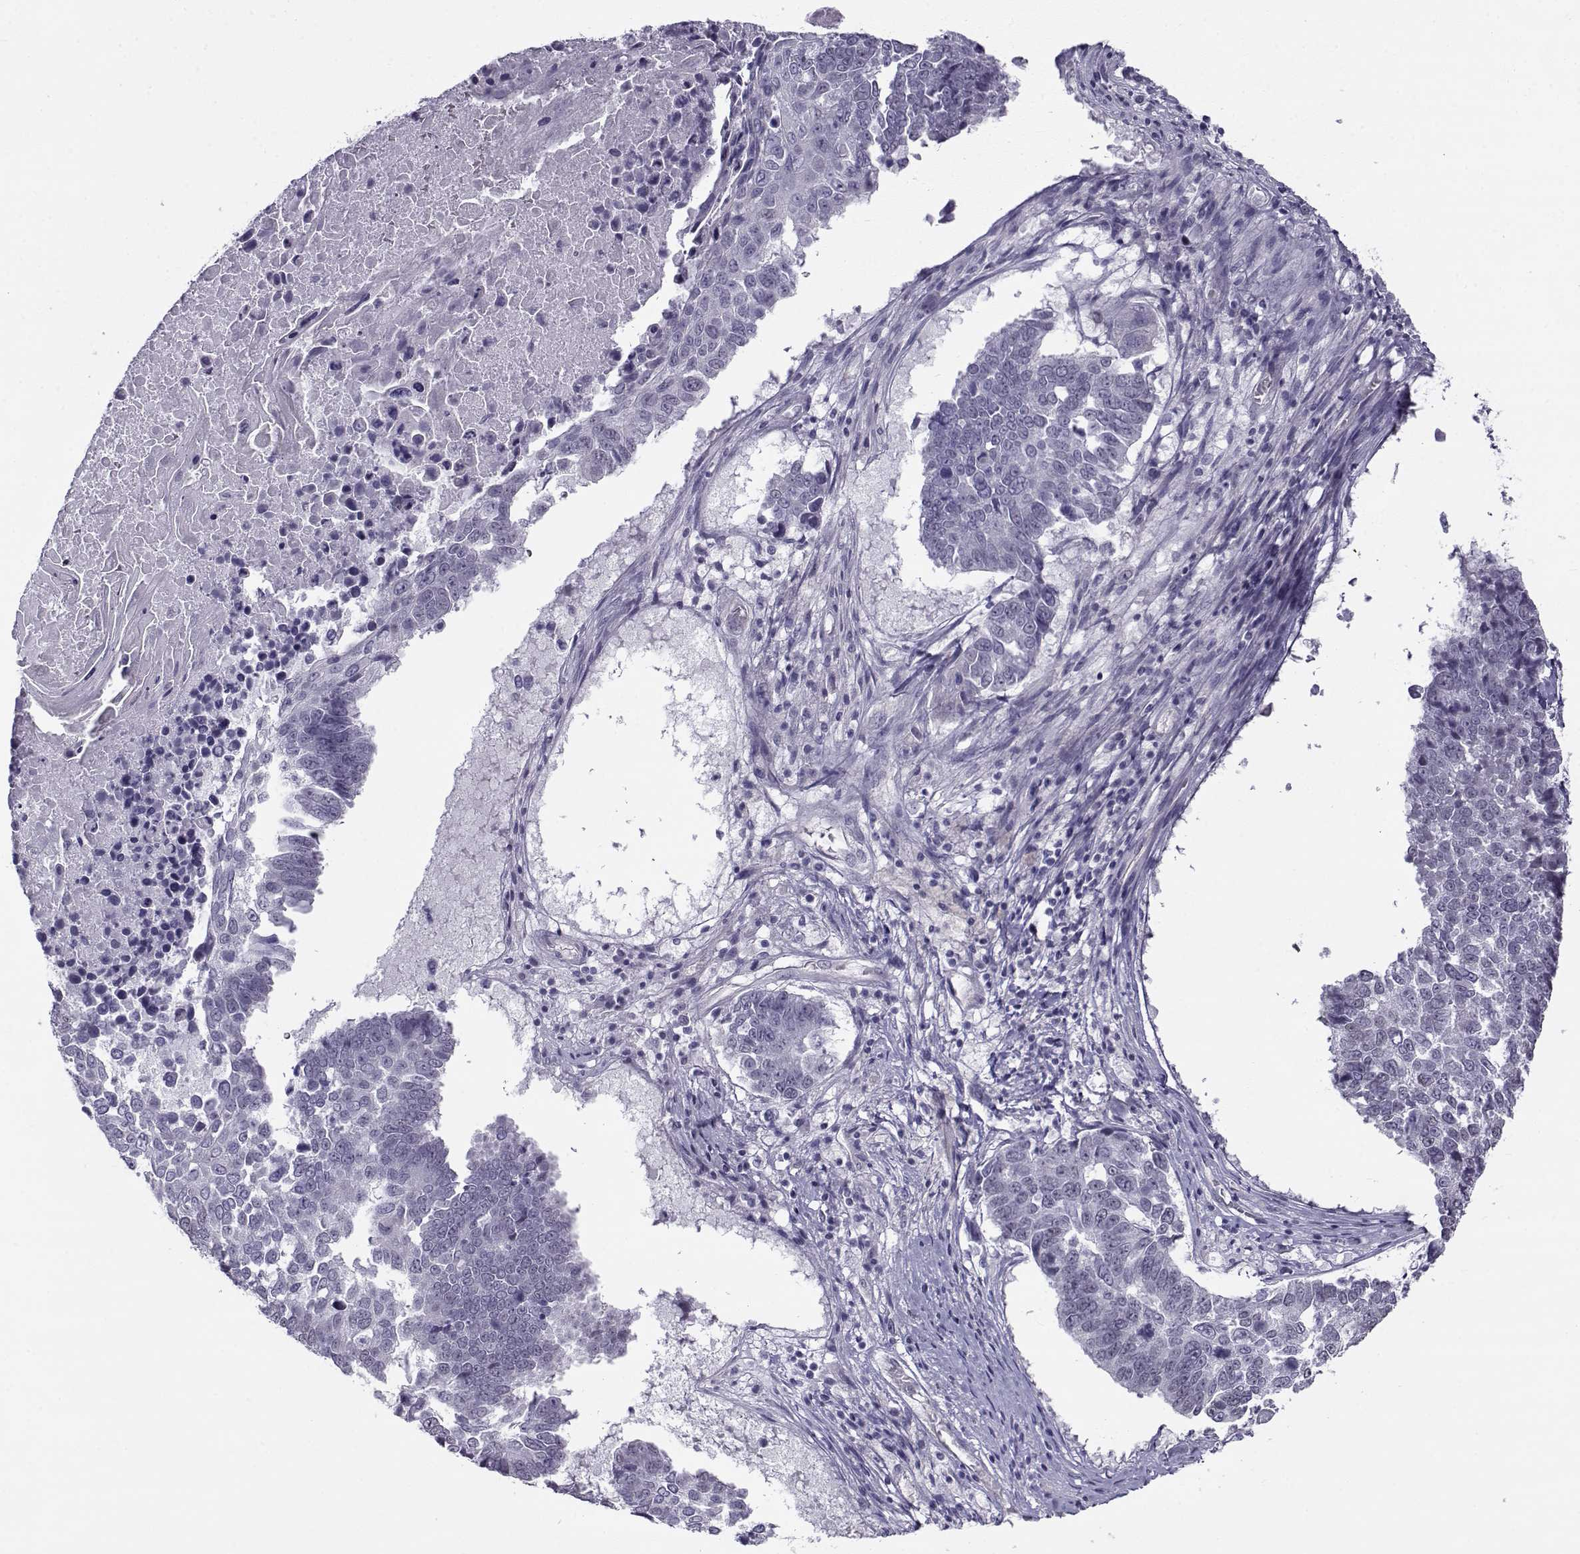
{"staining": {"intensity": "negative", "quantity": "none", "location": "none"}, "tissue": "lung cancer", "cell_type": "Tumor cells", "image_type": "cancer", "snomed": [{"axis": "morphology", "description": "Squamous cell carcinoma, NOS"}, {"axis": "topography", "description": "Lung"}], "caption": "Lung cancer (squamous cell carcinoma) was stained to show a protein in brown. There is no significant positivity in tumor cells. The staining was performed using DAB (3,3'-diaminobenzidine) to visualize the protein expression in brown, while the nuclei were stained in blue with hematoxylin (Magnification: 20x).", "gene": "TEX55", "patient": {"sex": "male", "age": 73}}